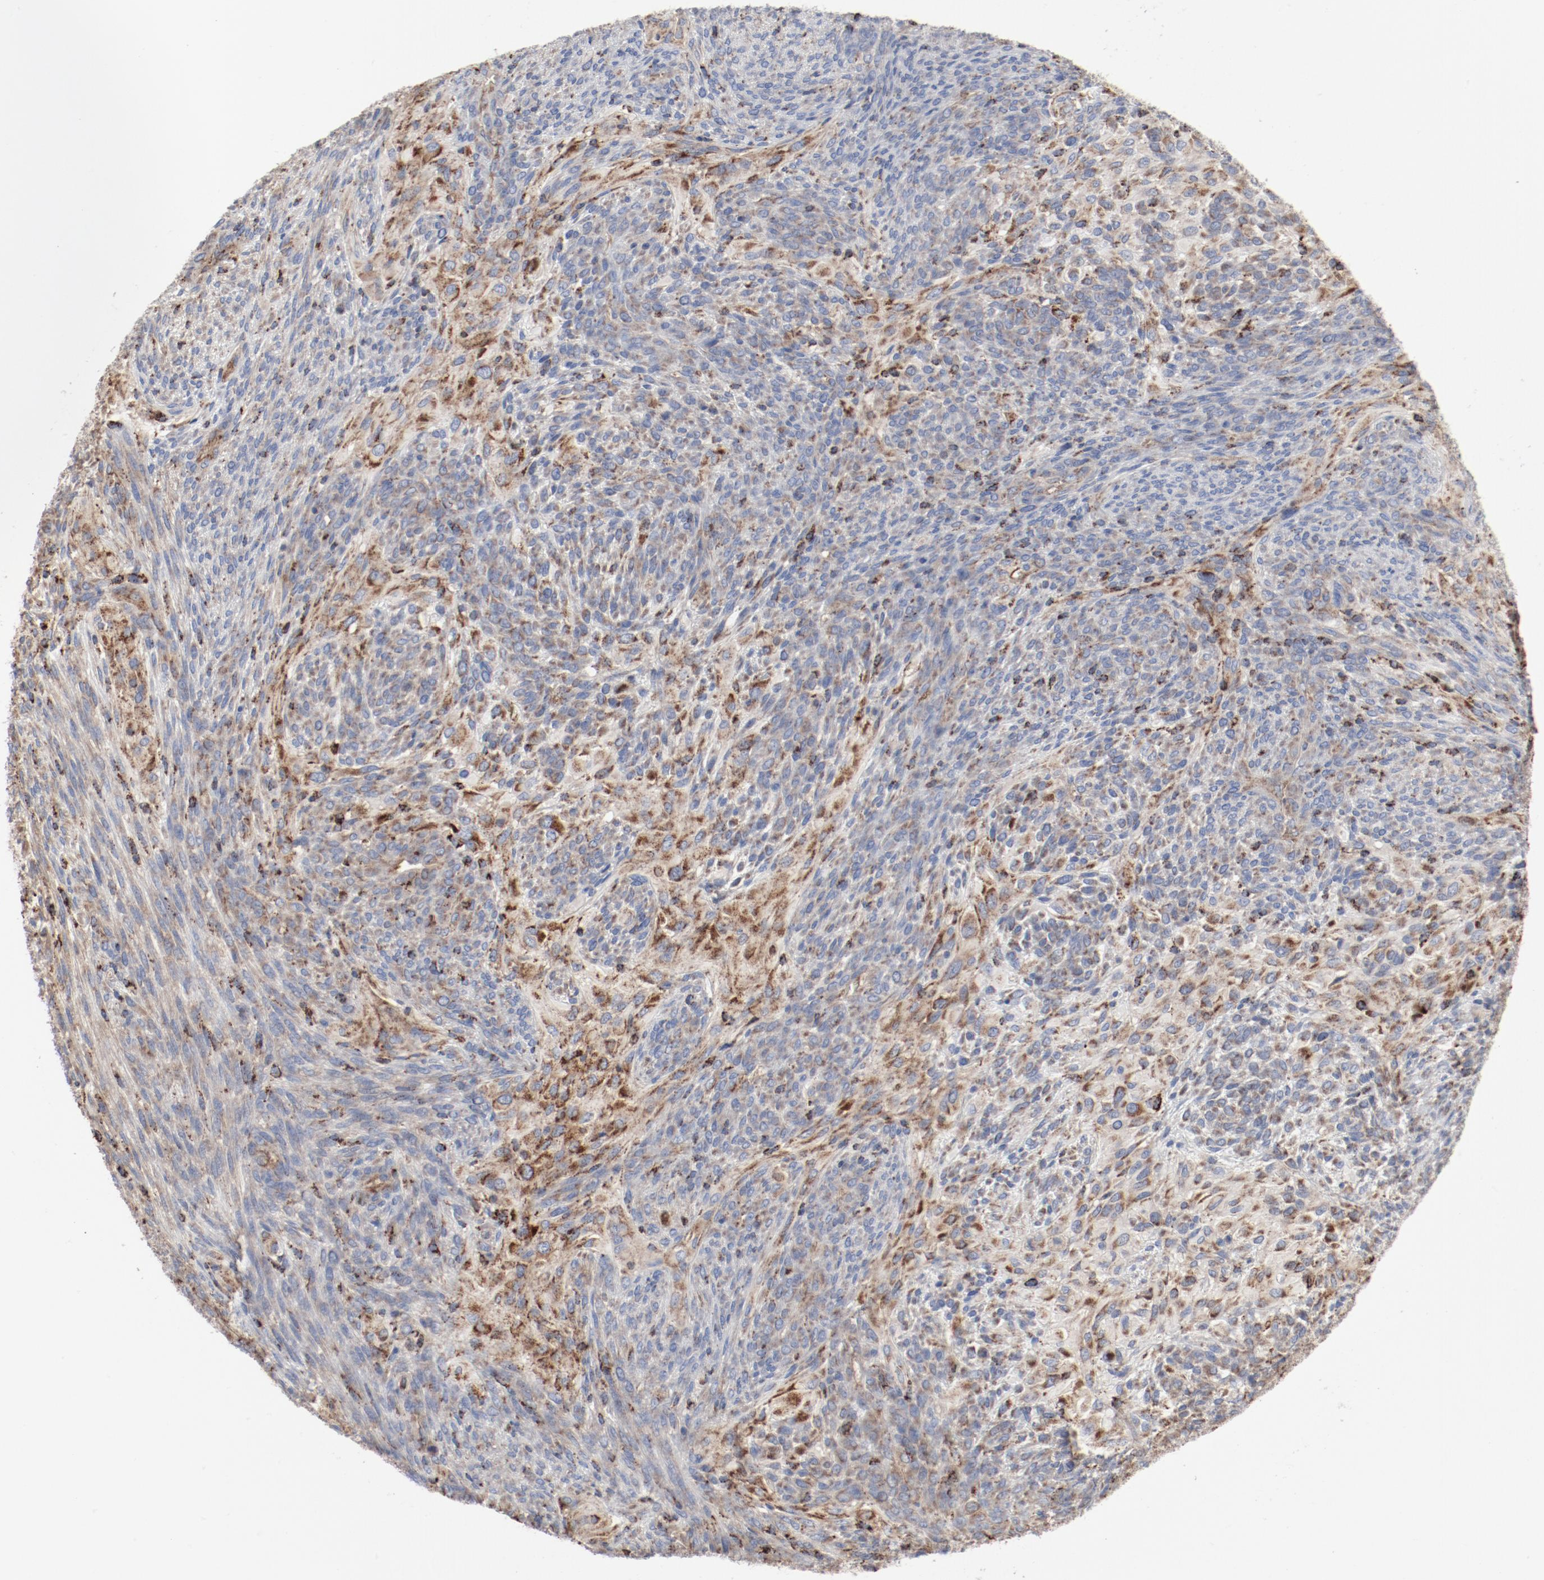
{"staining": {"intensity": "moderate", "quantity": "<25%", "location": "cytoplasmic/membranous"}, "tissue": "glioma", "cell_type": "Tumor cells", "image_type": "cancer", "snomed": [{"axis": "morphology", "description": "Glioma, malignant, High grade"}, {"axis": "topography", "description": "Cerebral cortex"}], "caption": "Immunohistochemistry micrograph of neoplastic tissue: human glioma stained using immunohistochemistry exhibits low levels of moderate protein expression localized specifically in the cytoplasmic/membranous of tumor cells, appearing as a cytoplasmic/membranous brown color.", "gene": "SETD3", "patient": {"sex": "female", "age": 55}}